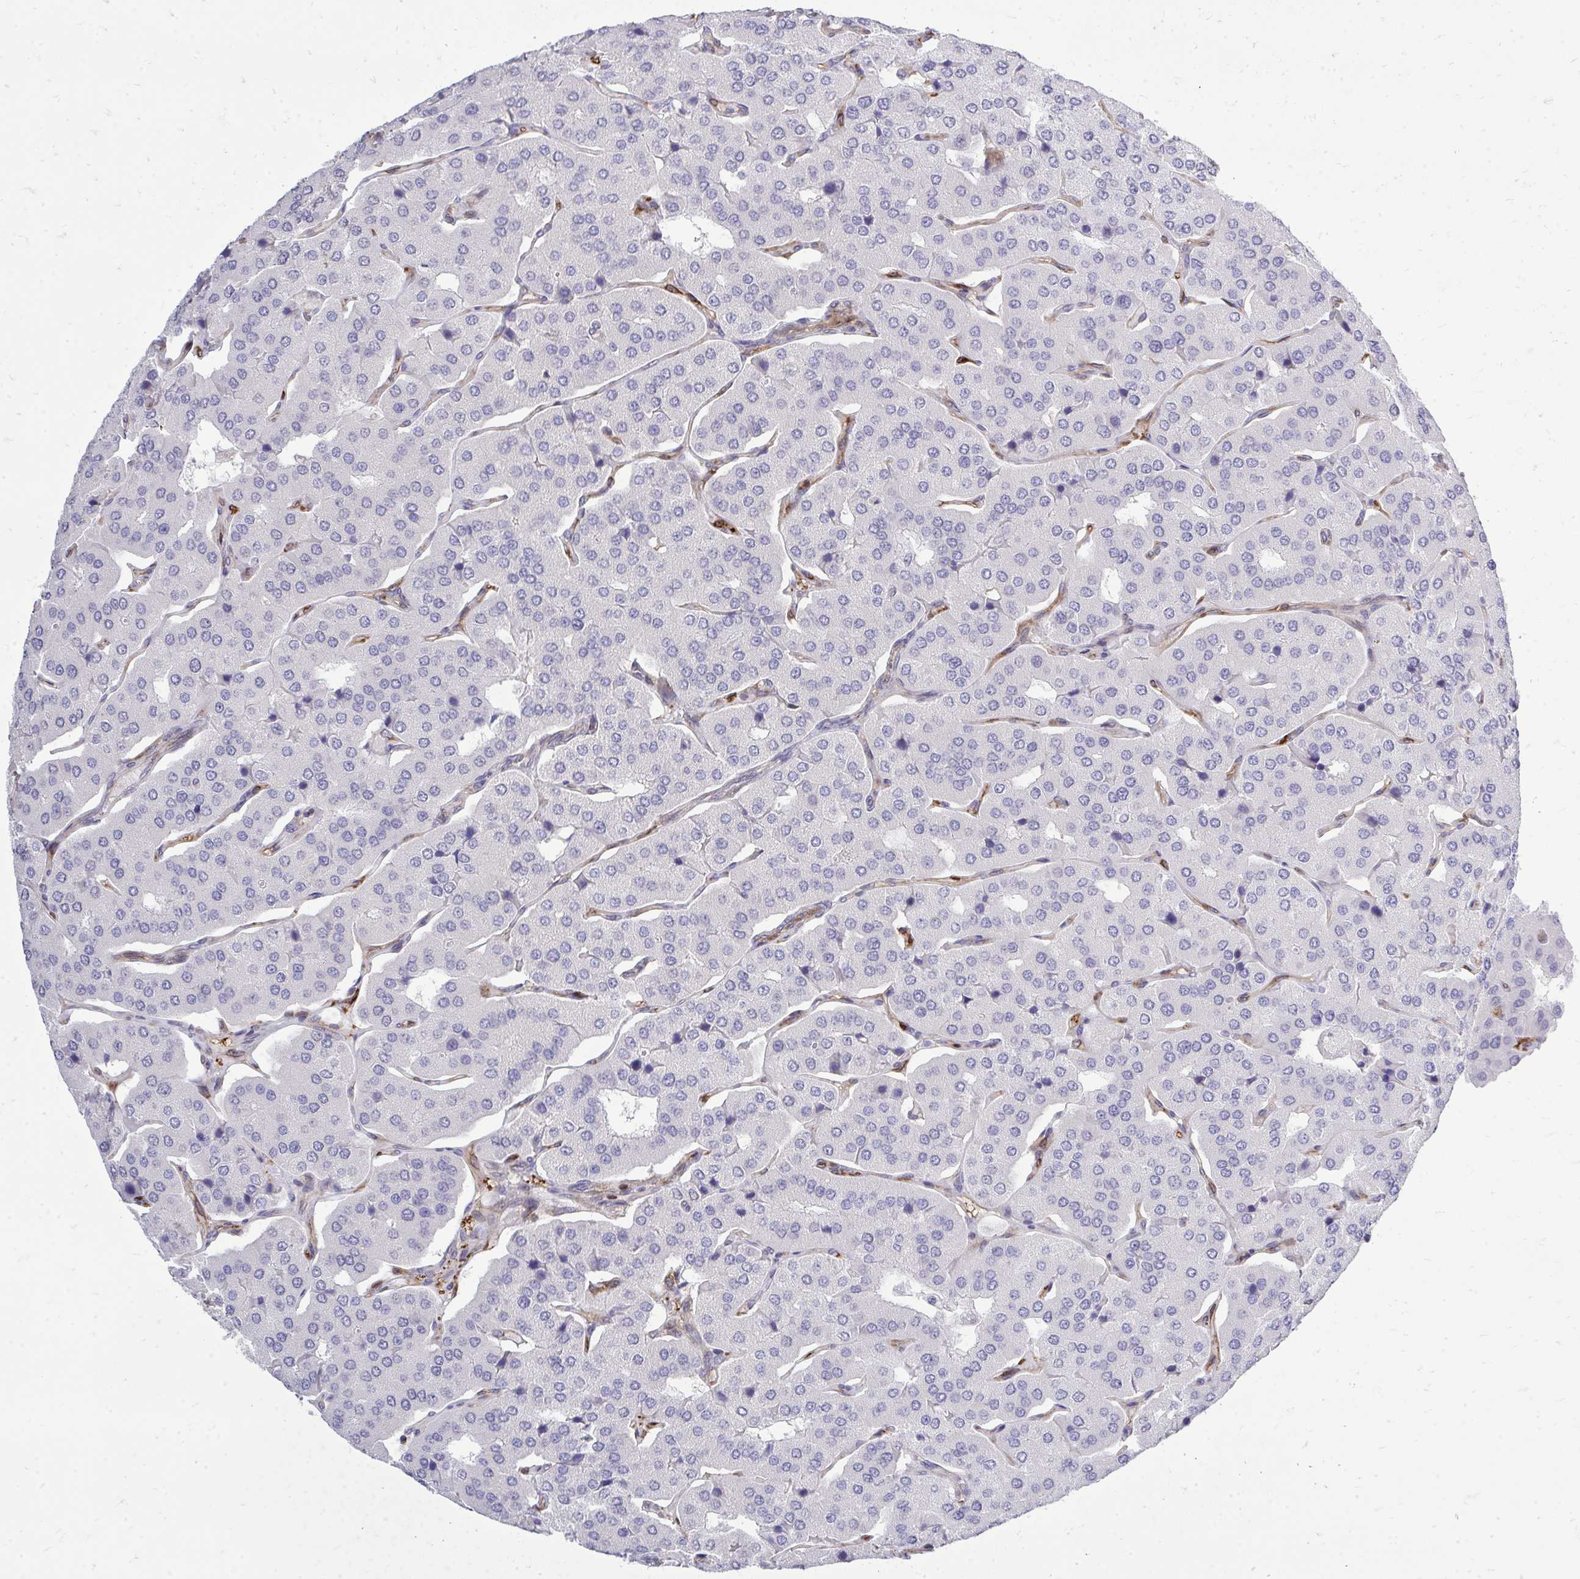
{"staining": {"intensity": "negative", "quantity": "none", "location": "none"}, "tissue": "parathyroid gland", "cell_type": "Glandular cells", "image_type": "normal", "snomed": [{"axis": "morphology", "description": "Normal tissue, NOS"}, {"axis": "morphology", "description": "Adenoma, NOS"}, {"axis": "topography", "description": "Parathyroid gland"}], "caption": "Glandular cells show no significant protein expression in normal parathyroid gland.", "gene": "FOXN3", "patient": {"sex": "female", "age": 86}}